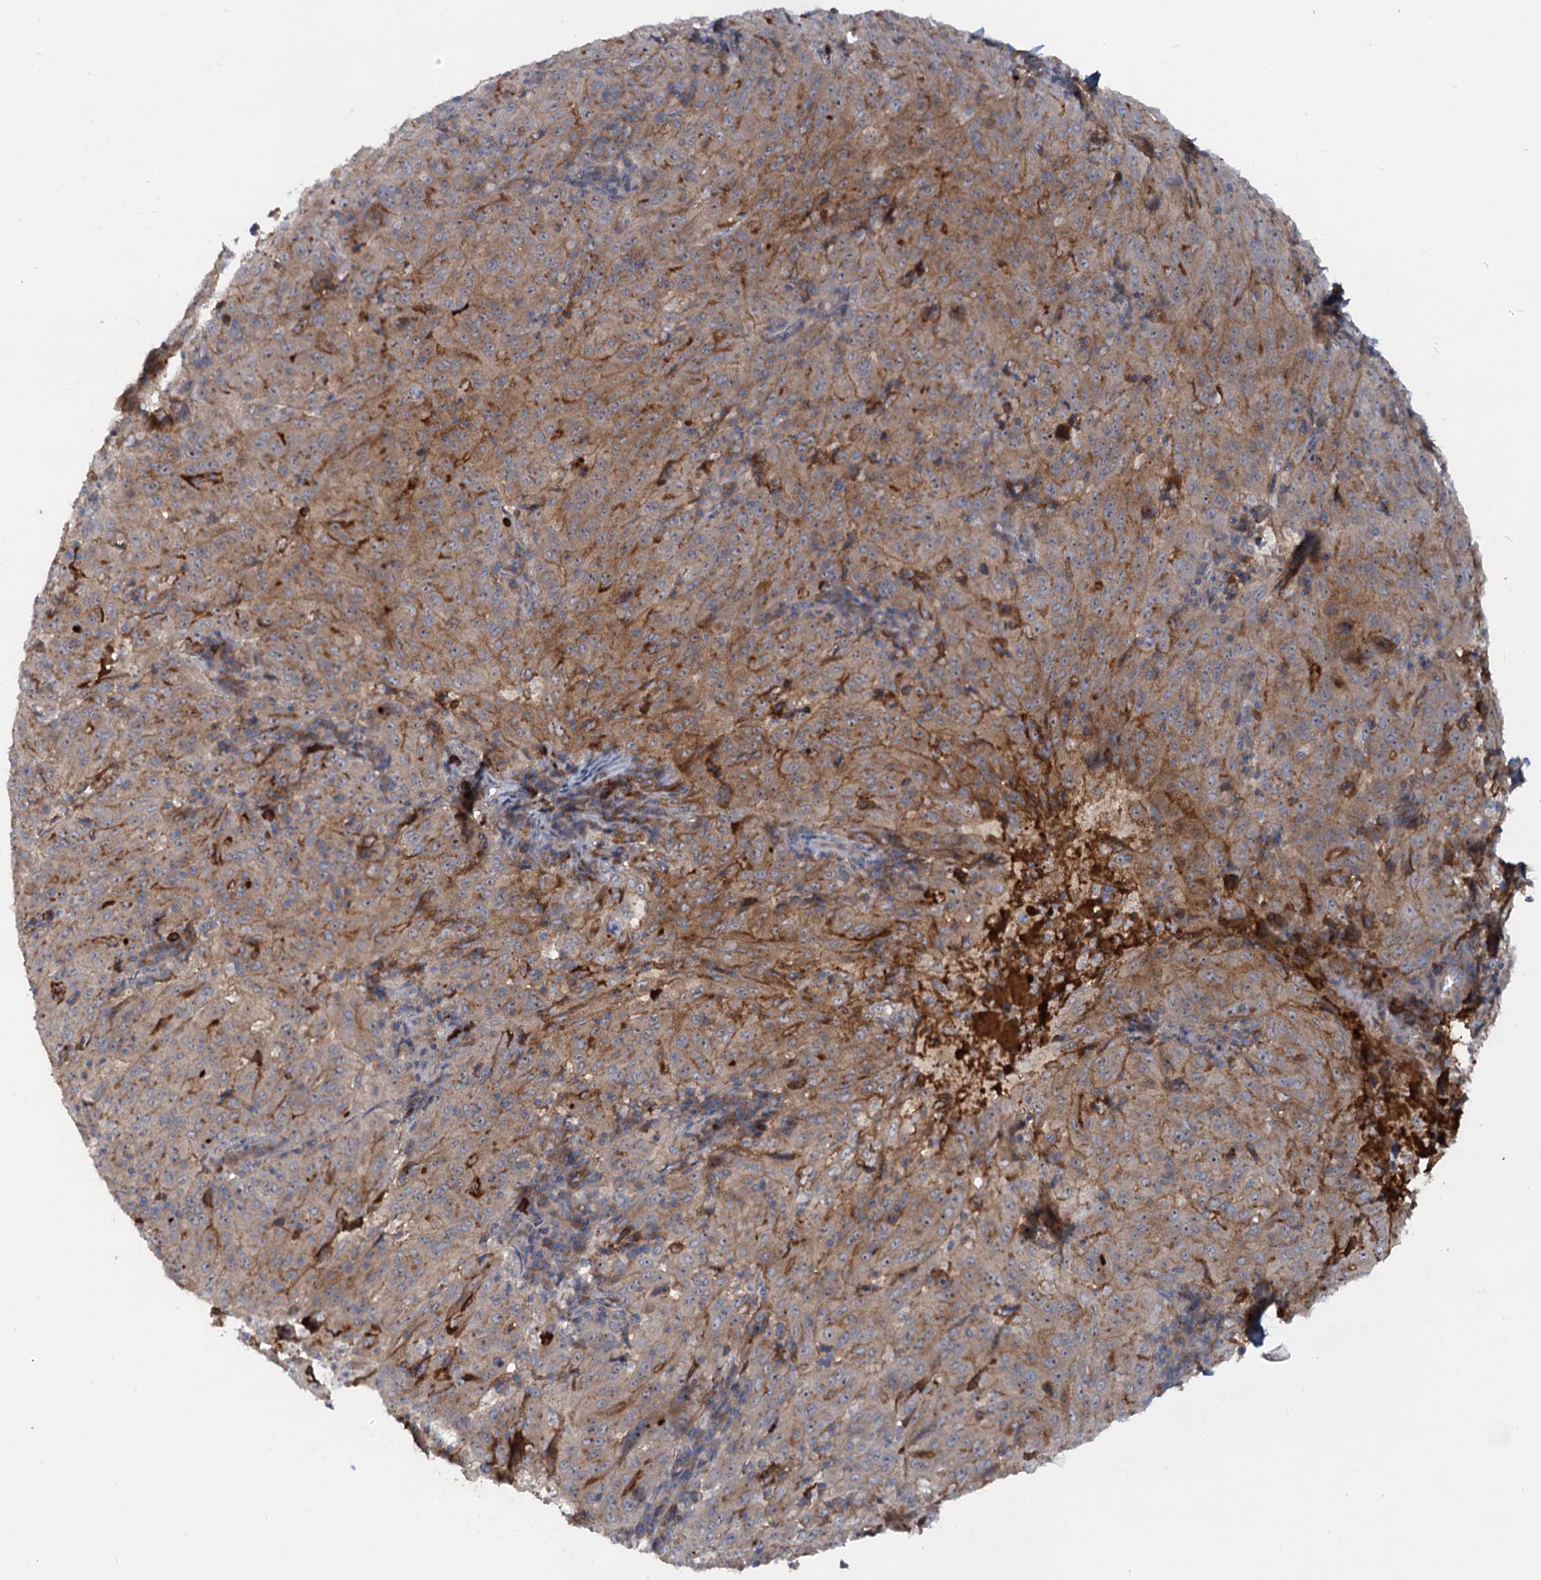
{"staining": {"intensity": "moderate", "quantity": ">75%", "location": "cytoplasmic/membranous"}, "tissue": "pancreatic cancer", "cell_type": "Tumor cells", "image_type": "cancer", "snomed": [{"axis": "morphology", "description": "Adenocarcinoma, NOS"}, {"axis": "topography", "description": "Pancreas"}], "caption": "Pancreatic cancer stained with IHC demonstrates moderate cytoplasmic/membranous expression in approximately >75% of tumor cells.", "gene": "CHRD", "patient": {"sex": "male", "age": 63}}